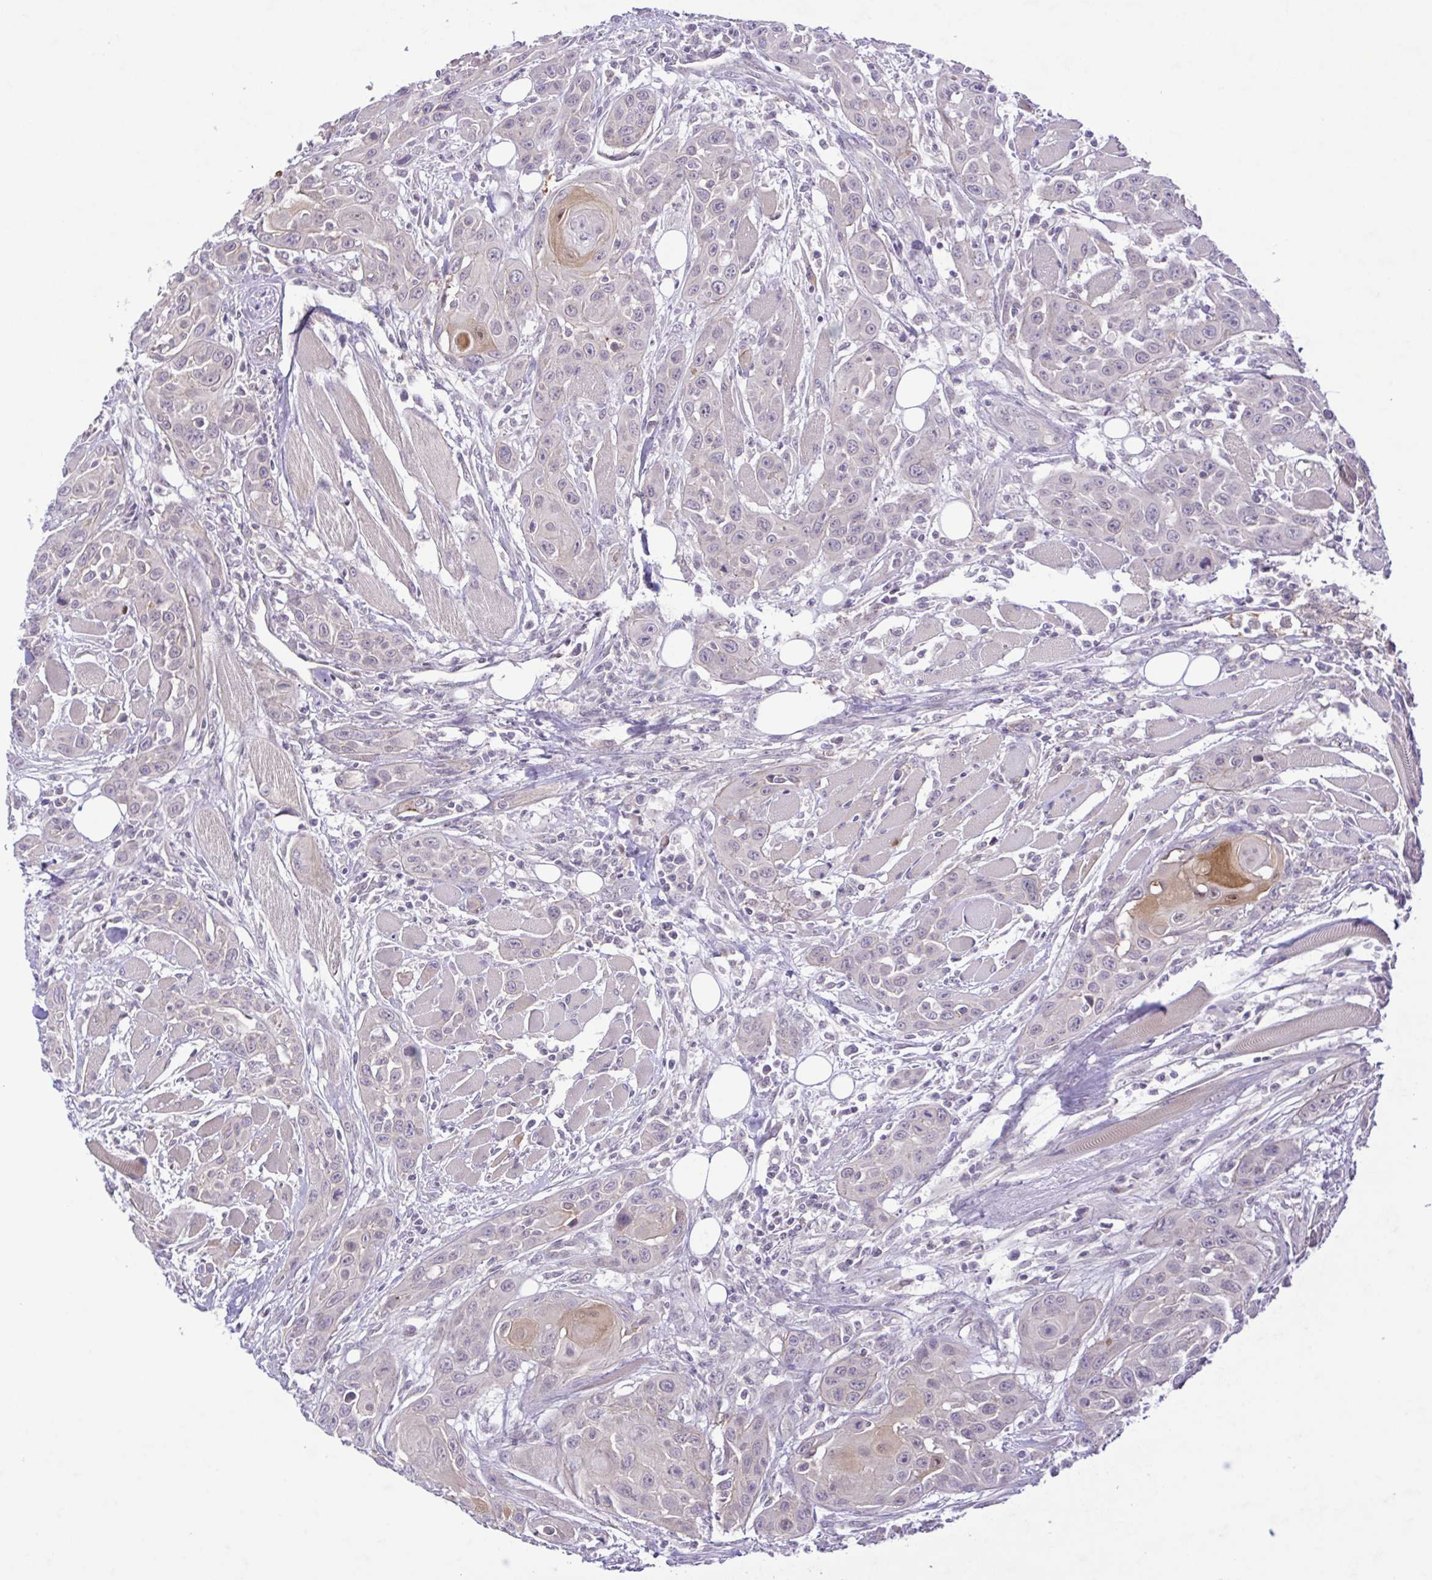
{"staining": {"intensity": "moderate", "quantity": "25%-75%", "location": "cytoplasmic/membranous,nuclear"}, "tissue": "head and neck cancer", "cell_type": "Tumor cells", "image_type": "cancer", "snomed": [{"axis": "morphology", "description": "Squamous cell carcinoma, NOS"}, {"axis": "topography", "description": "Head-Neck"}], "caption": "Protein expression analysis of head and neck cancer exhibits moderate cytoplasmic/membranous and nuclear staining in about 25%-75% of tumor cells.", "gene": "IL1RN", "patient": {"sex": "female", "age": 80}}